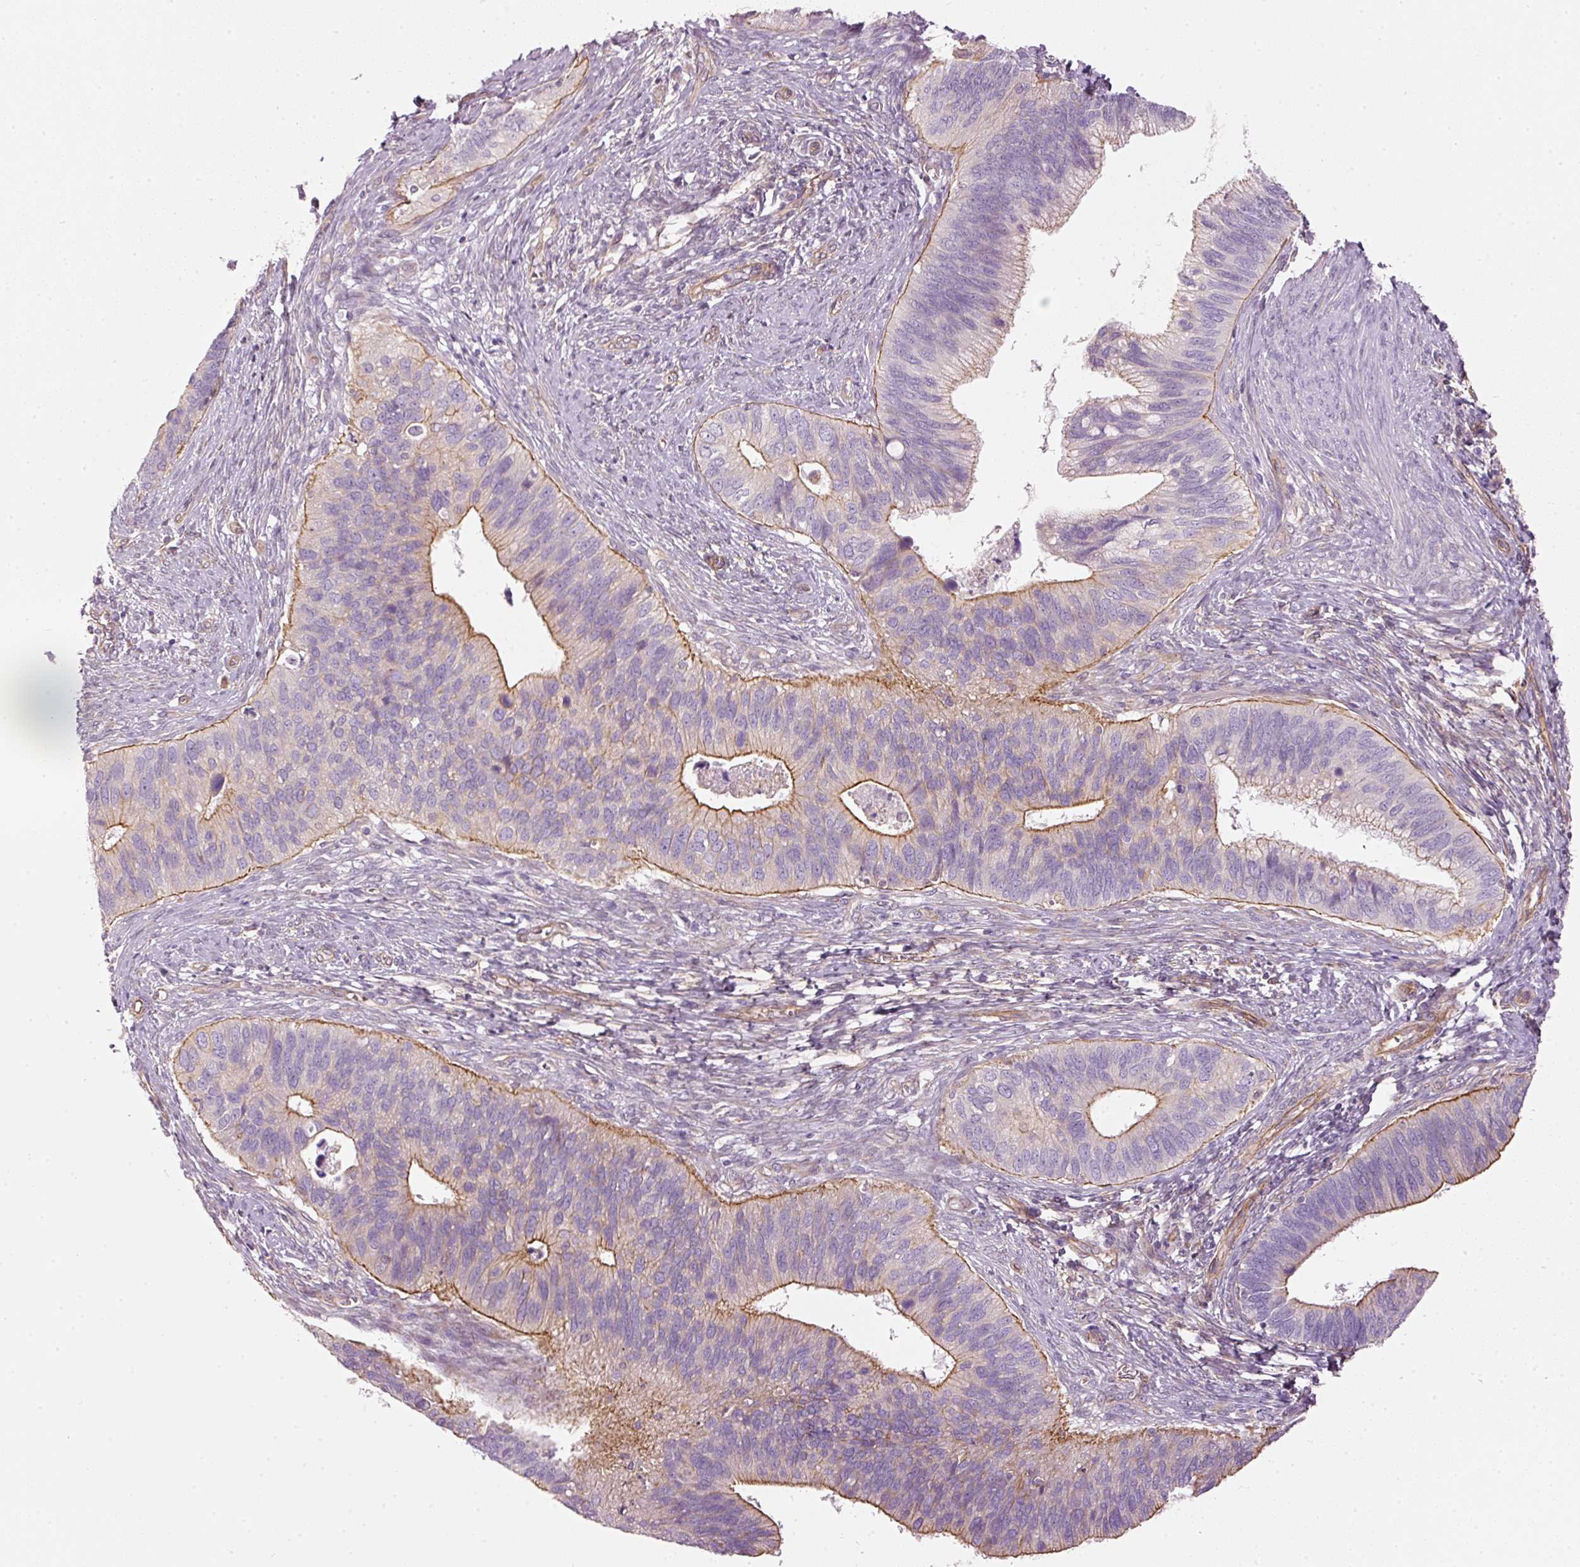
{"staining": {"intensity": "moderate", "quantity": "25%-75%", "location": "cytoplasmic/membranous"}, "tissue": "cervical cancer", "cell_type": "Tumor cells", "image_type": "cancer", "snomed": [{"axis": "morphology", "description": "Adenocarcinoma, NOS"}, {"axis": "topography", "description": "Cervix"}], "caption": "This is a histology image of immunohistochemistry (IHC) staining of adenocarcinoma (cervical), which shows moderate positivity in the cytoplasmic/membranous of tumor cells.", "gene": "OSR2", "patient": {"sex": "female", "age": 42}}